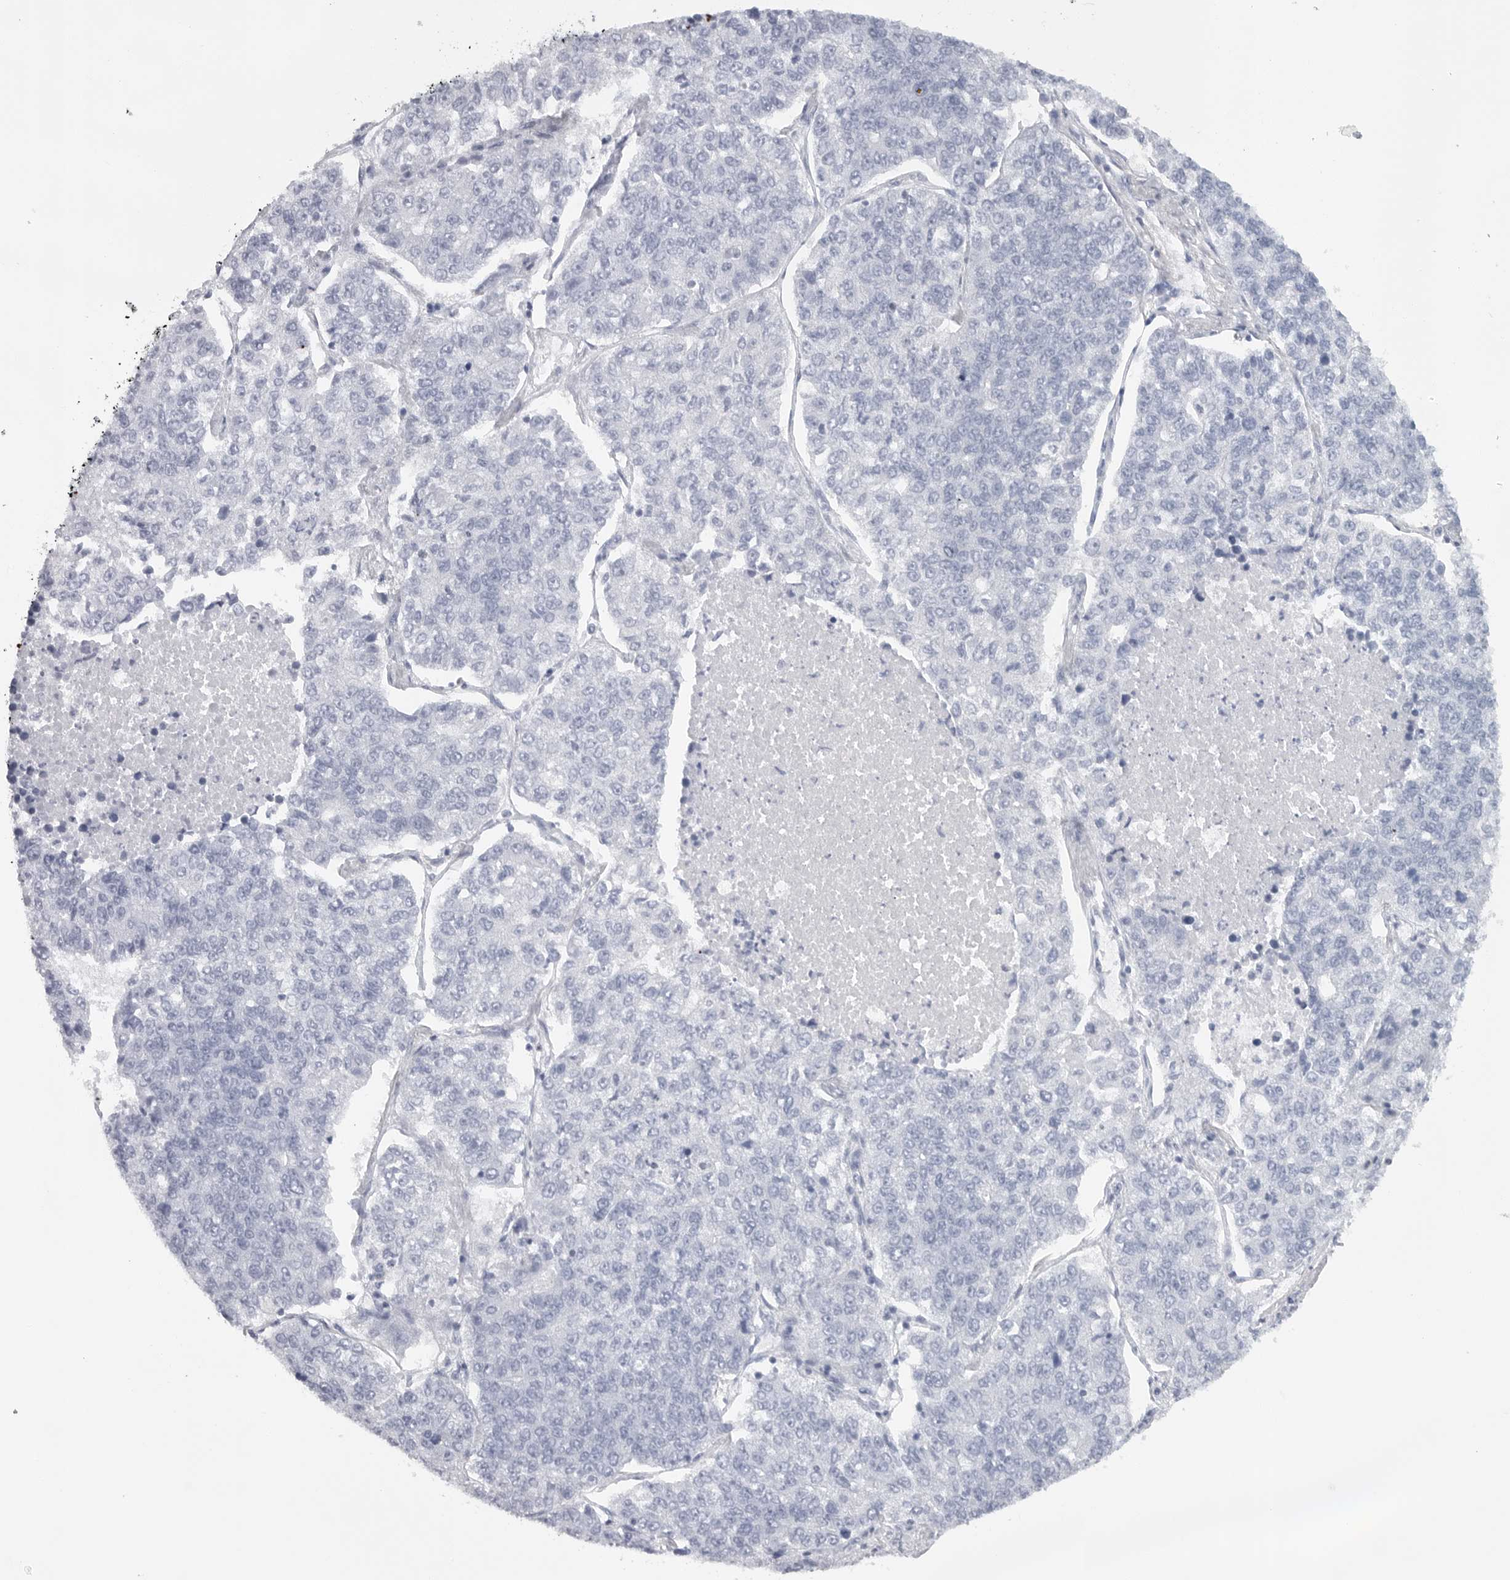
{"staining": {"intensity": "negative", "quantity": "none", "location": "none"}, "tissue": "lung cancer", "cell_type": "Tumor cells", "image_type": "cancer", "snomed": [{"axis": "morphology", "description": "Adenocarcinoma, NOS"}, {"axis": "topography", "description": "Lung"}], "caption": "High power microscopy image of an immunohistochemistry image of adenocarcinoma (lung), revealing no significant staining in tumor cells.", "gene": "TNR", "patient": {"sex": "male", "age": 49}}